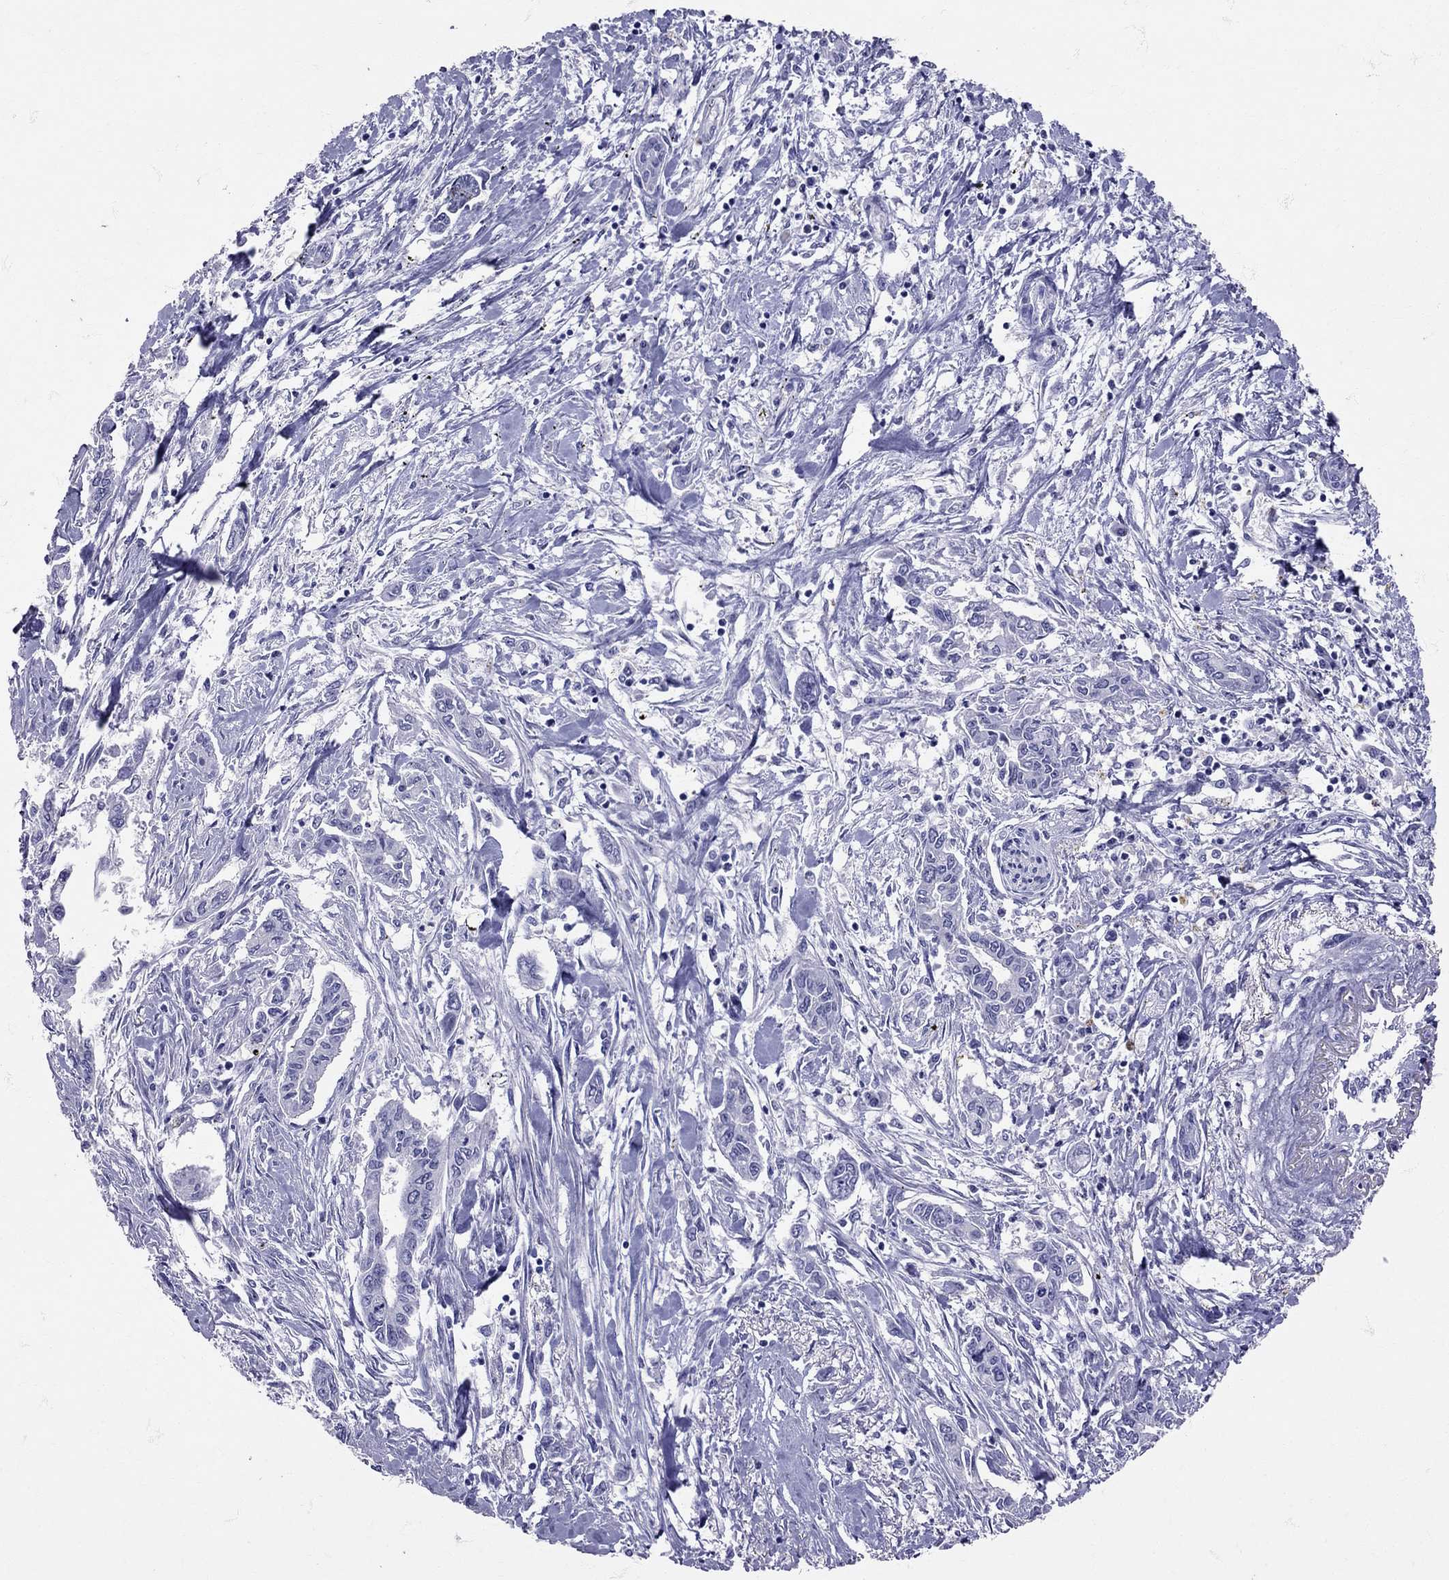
{"staining": {"intensity": "negative", "quantity": "none", "location": "none"}, "tissue": "pancreatic cancer", "cell_type": "Tumor cells", "image_type": "cancer", "snomed": [{"axis": "morphology", "description": "Adenocarcinoma, NOS"}, {"axis": "topography", "description": "Pancreas"}], "caption": "An immunohistochemistry (IHC) histopathology image of pancreatic cancer is shown. There is no staining in tumor cells of pancreatic cancer.", "gene": "AVP", "patient": {"sex": "male", "age": 60}}